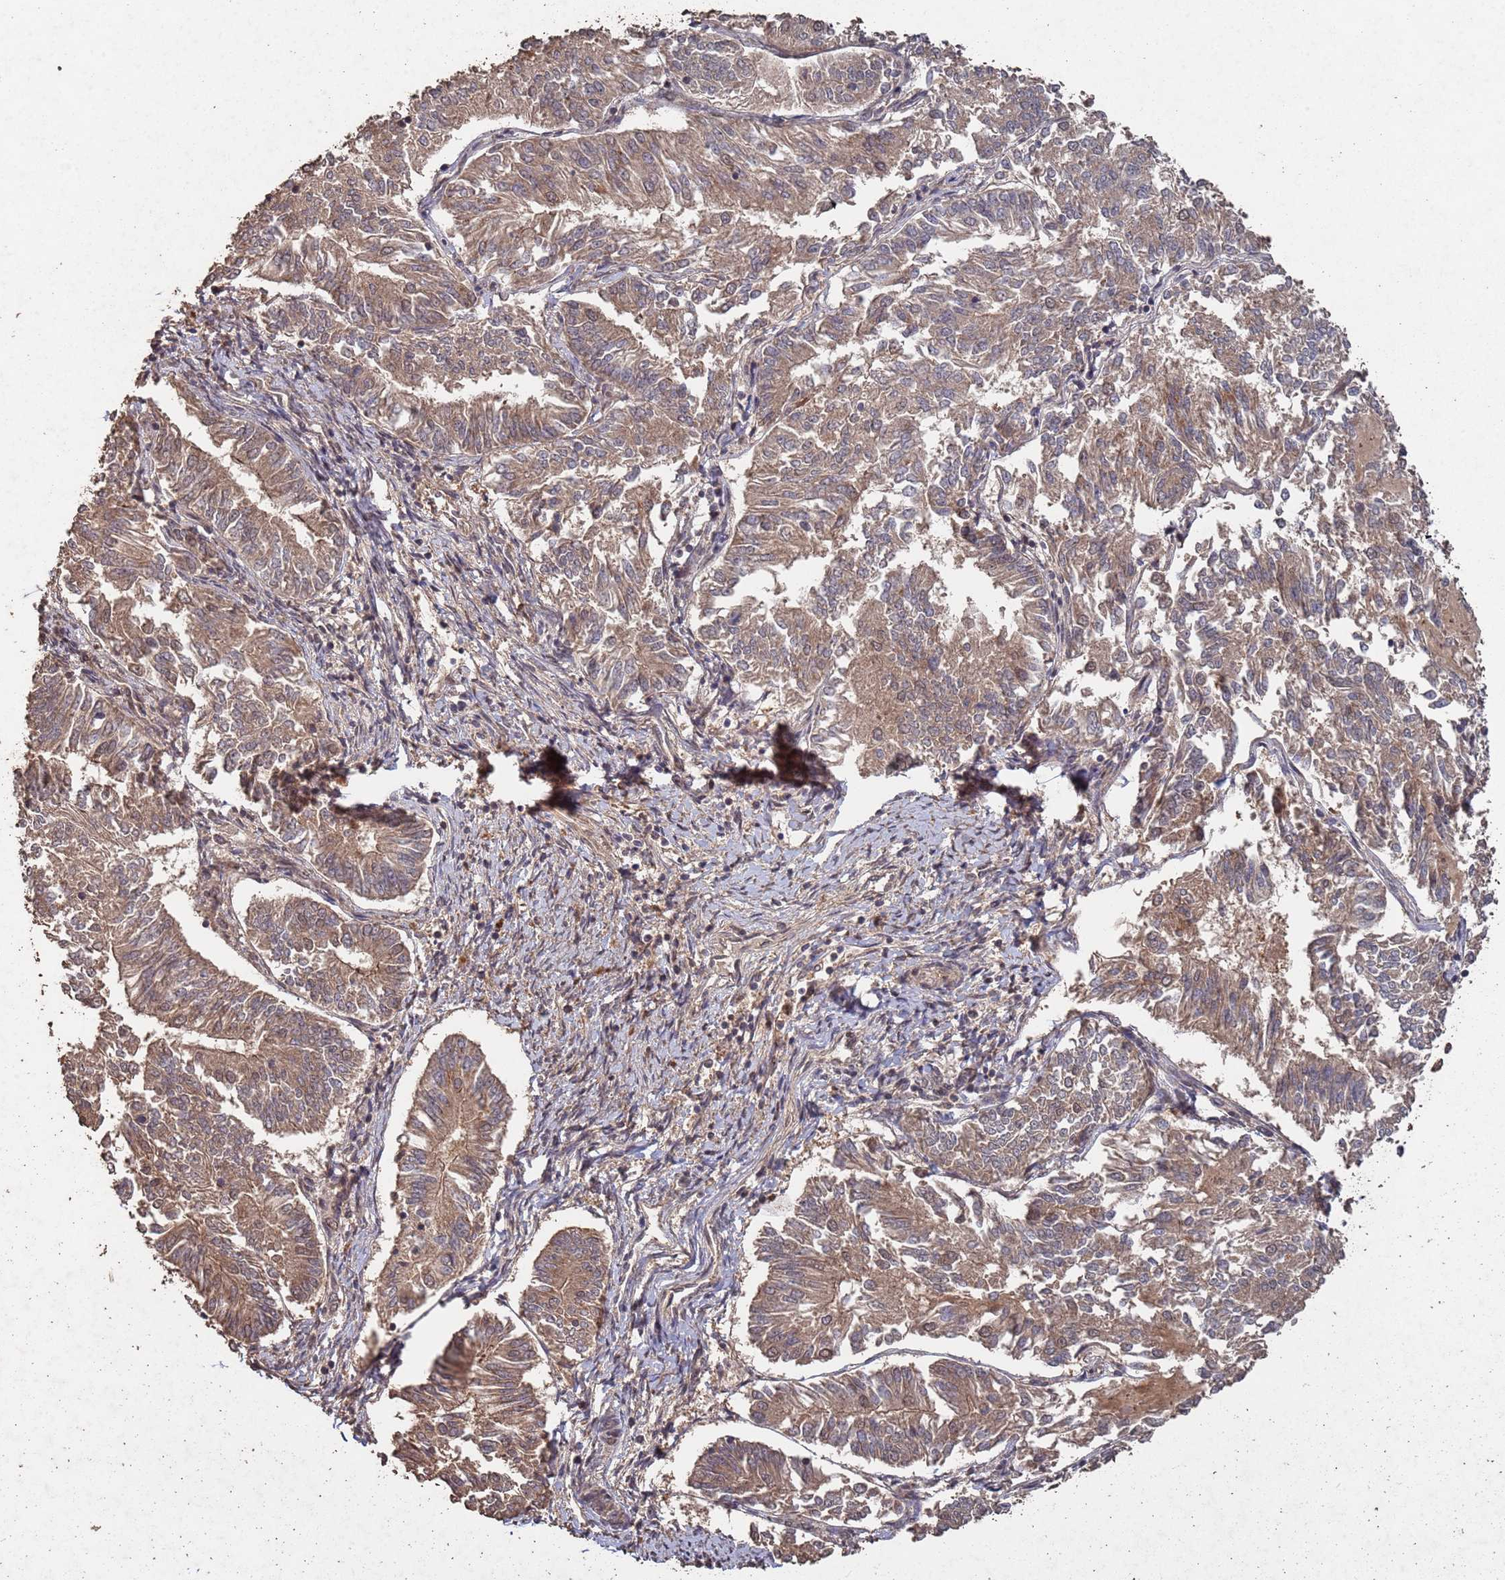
{"staining": {"intensity": "moderate", "quantity": ">75%", "location": "cytoplasmic/membranous"}, "tissue": "endometrial cancer", "cell_type": "Tumor cells", "image_type": "cancer", "snomed": [{"axis": "morphology", "description": "Adenocarcinoma, NOS"}, {"axis": "topography", "description": "Endometrium"}], "caption": "Moderate cytoplasmic/membranous positivity is appreciated in approximately >75% of tumor cells in endometrial cancer. Immunohistochemistry (ihc) stains the protein of interest in brown and the nuclei are stained blue.", "gene": "FRAT1", "patient": {"sex": "female", "age": 58}}